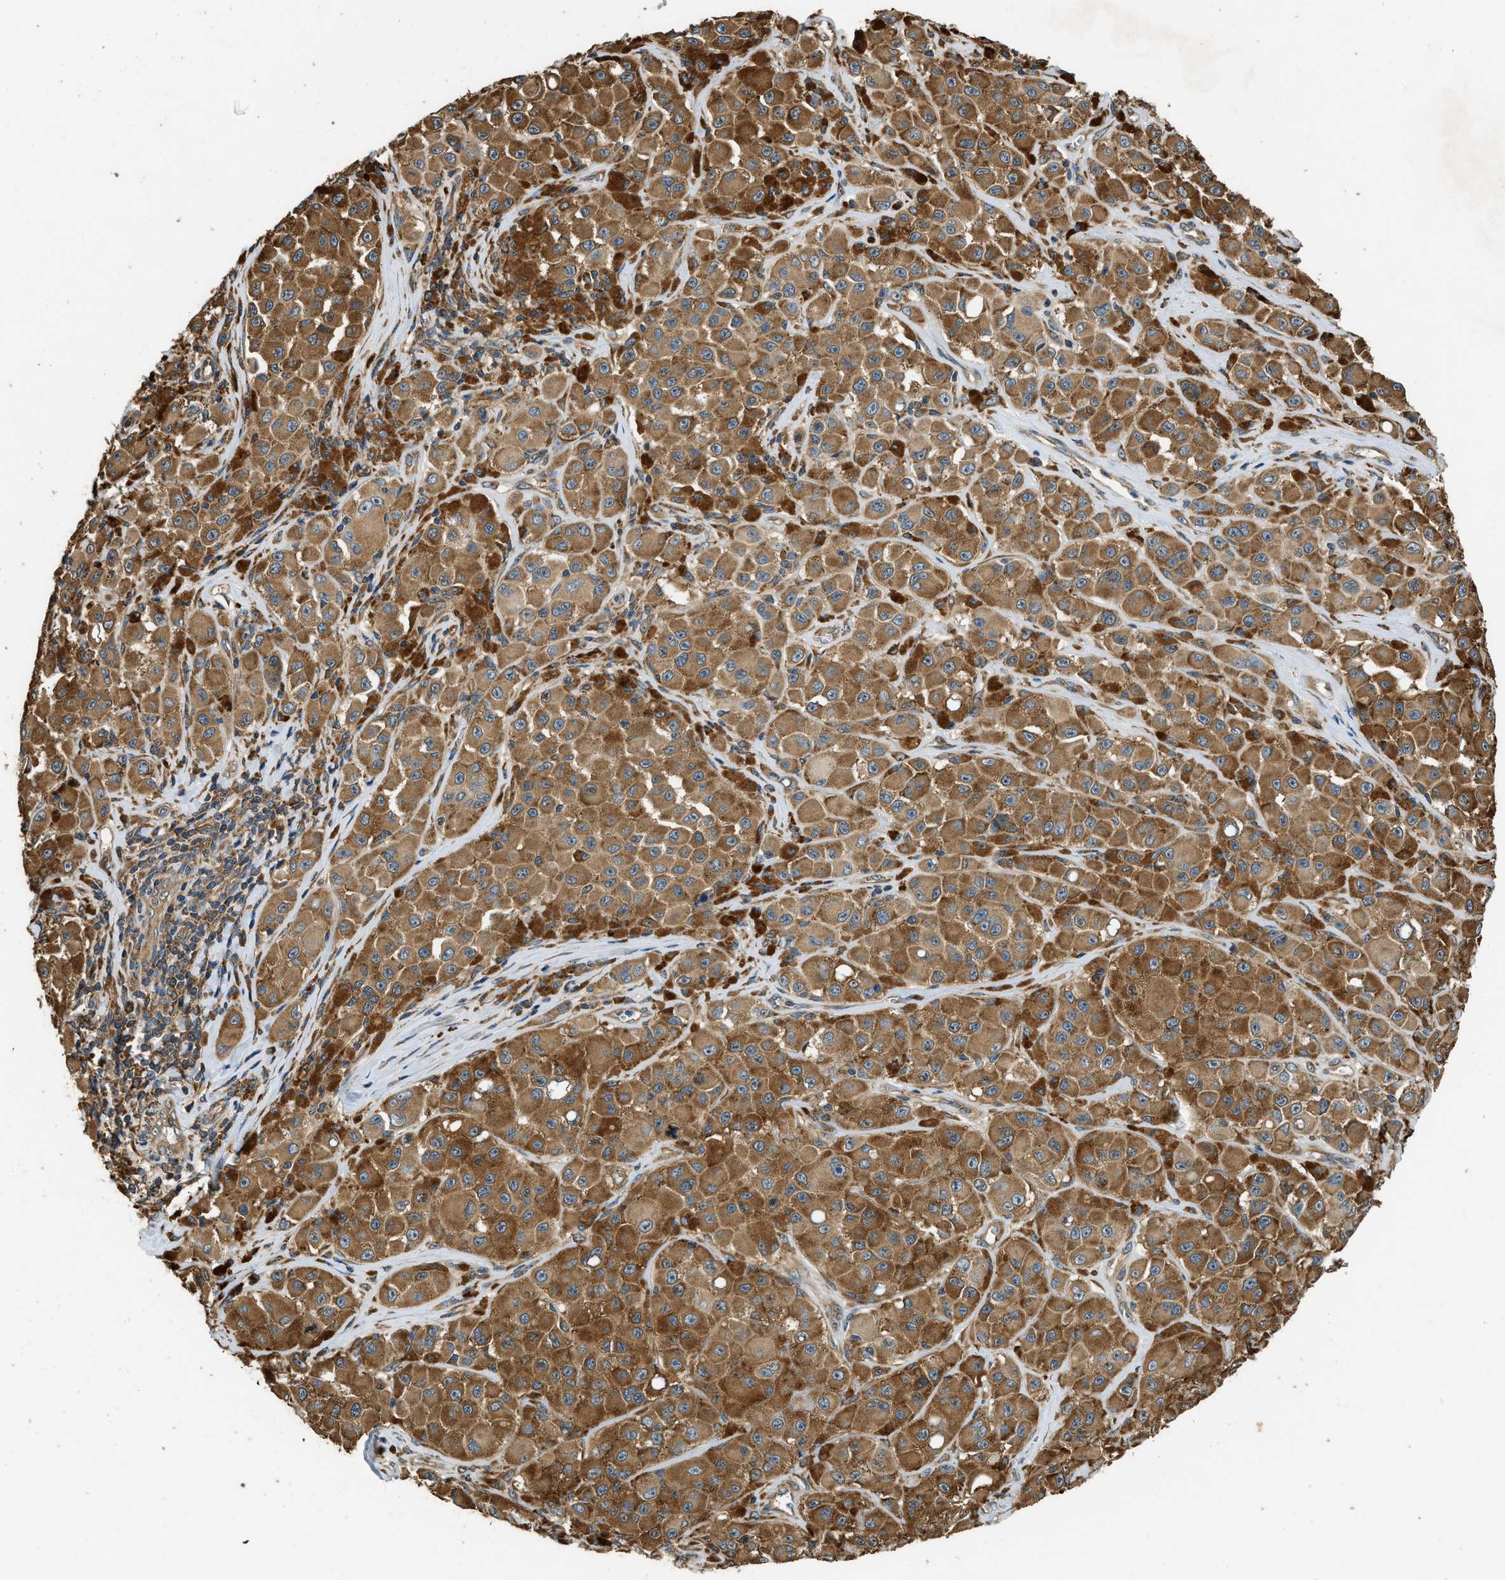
{"staining": {"intensity": "moderate", "quantity": ">75%", "location": "cytoplasmic/membranous"}, "tissue": "melanoma", "cell_type": "Tumor cells", "image_type": "cancer", "snomed": [{"axis": "morphology", "description": "Malignant melanoma, NOS"}, {"axis": "topography", "description": "Skin"}], "caption": "Human melanoma stained with a protein marker exhibits moderate staining in tumor cells.", "gene": "SLC36A4", "patient": {"sex": "male", "age": 84}}